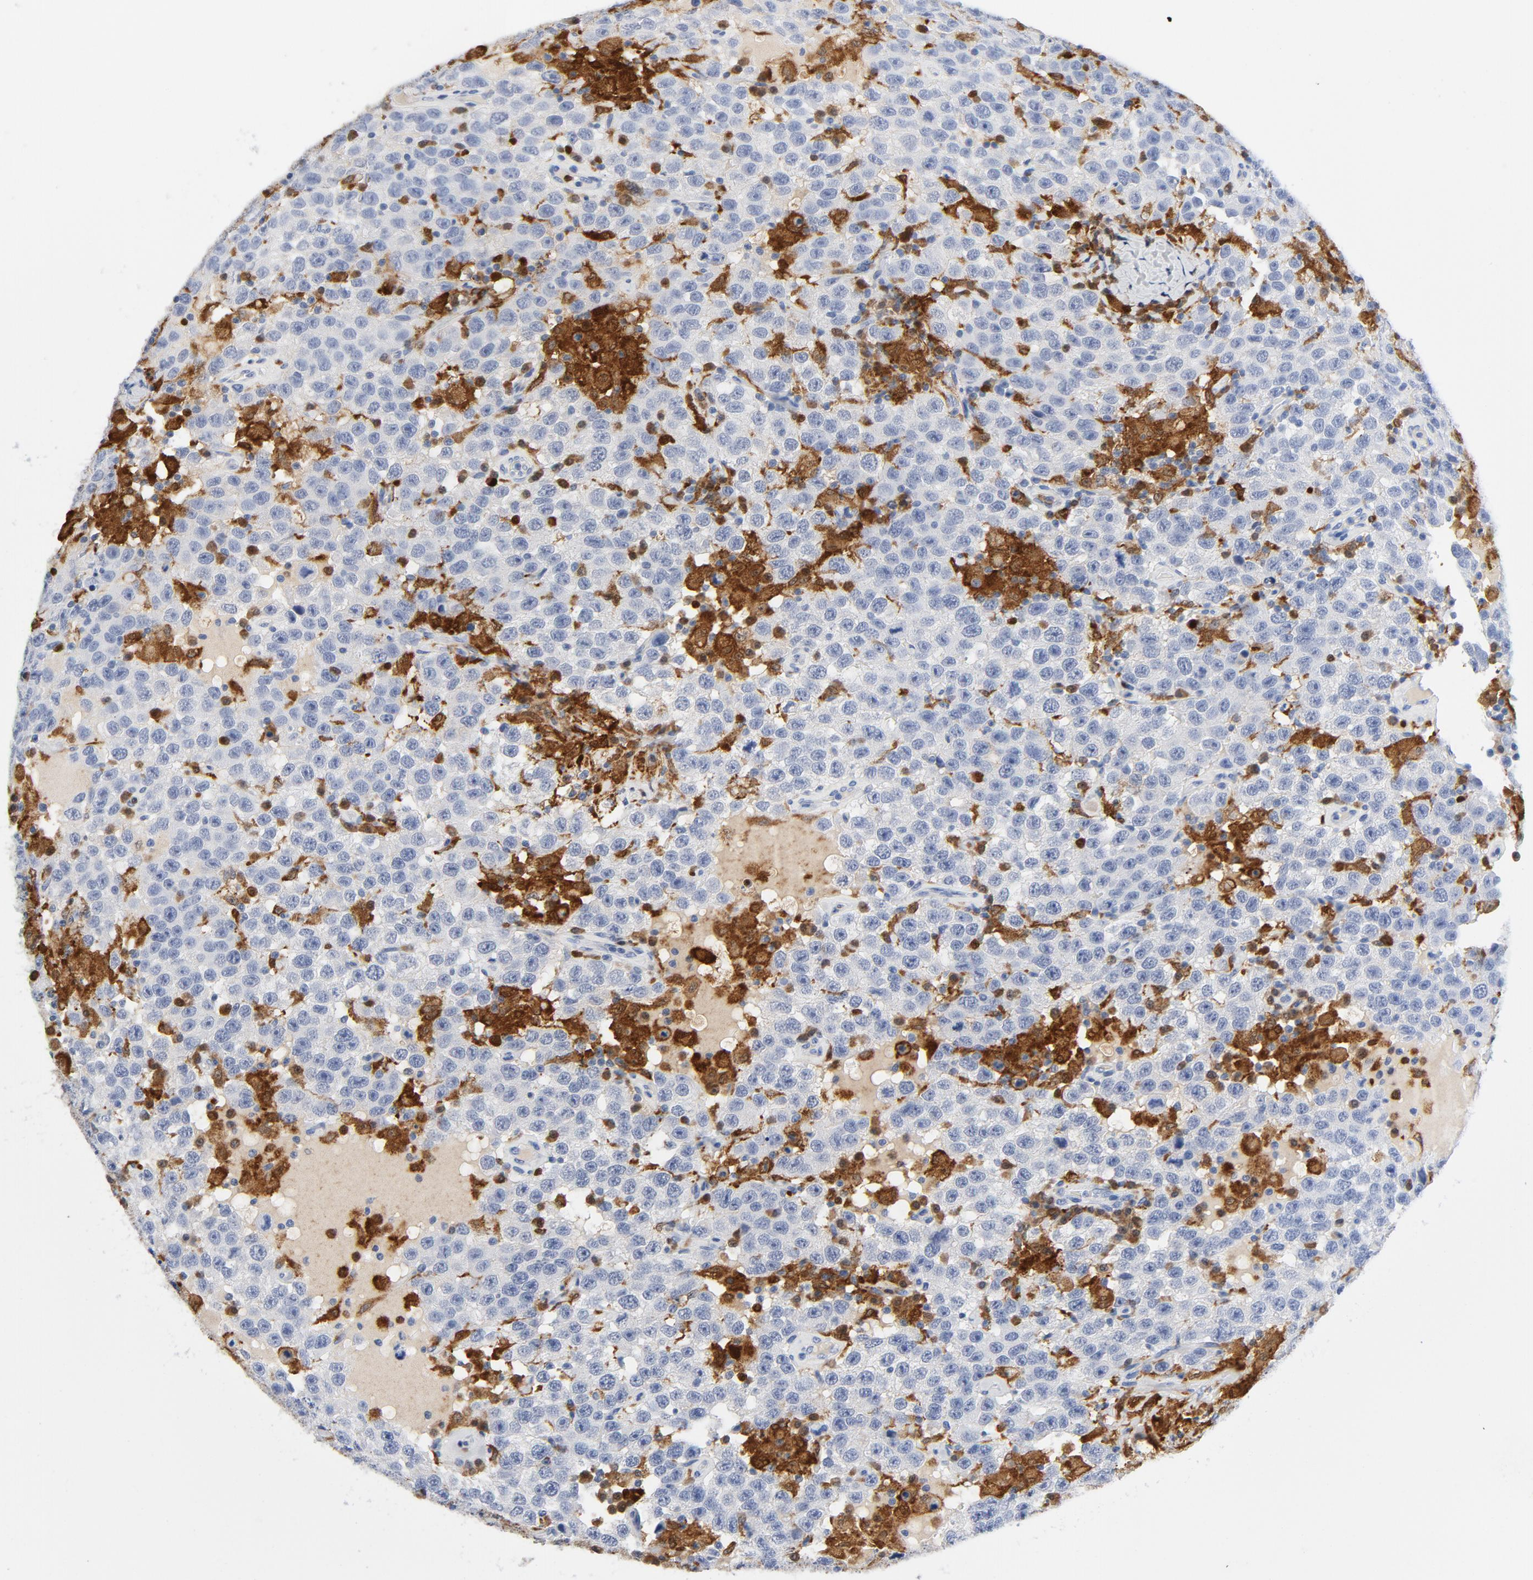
{"staining": {"intensity": "negative", "quantity": "none", "location": "none"}, "tissue": "testis cancer", "cell_type": "Tumor cells", "image_type": "cancer", "snomed": [{"axis": "morphology", "description": "Seminoma, NOS"}, {"axis": "topography", "description": "Testis"}], "caption": "A high-resolution image shows IHC staining of seminoma (testis), which exhibits no significant expression in tumor cells.", "gene": "NCF1", "patient": {"sex": "male", "age": 41}}